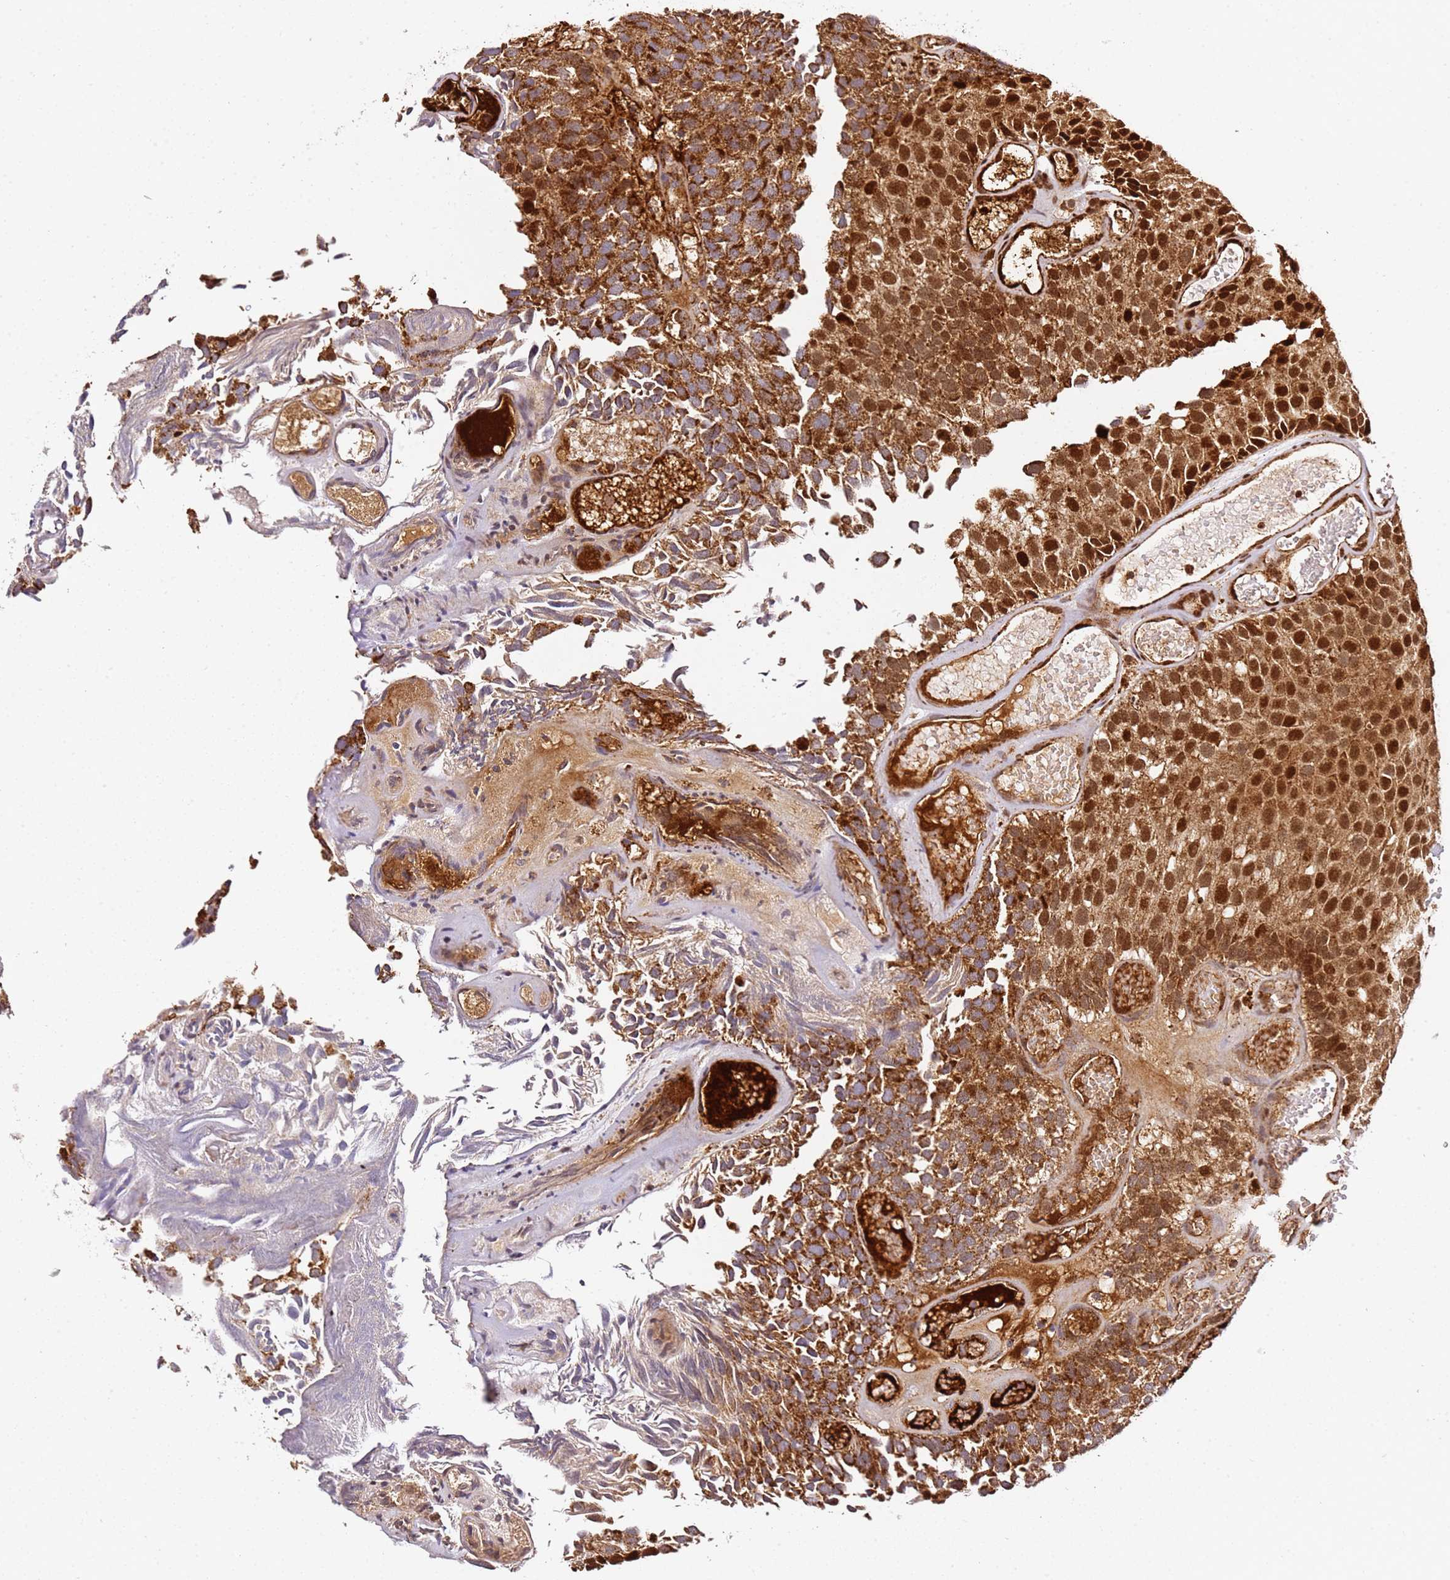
{"staining": {"intensity": "strong", "quantity": ">75%", "location": "cytoplasmic/membranous,nuclear"}, "tissue": "urothelial cancer", "cell_type": "Tumor cells", "image_type": "cancer", "snomed": [{"axis": "morphology", "description": "Urothelial carcinoma, Low grade"}, {"axis": "topography", "description": "Urinary bladder"}], "caption": "Human urothelial cancer stained with a brown dye shows strong cytoplasmic/membranous and nuclear positive expression in approximately >75% of tumor cells.", "gene": "SMOX", "patient": {"sex": "male", "age": 89}}